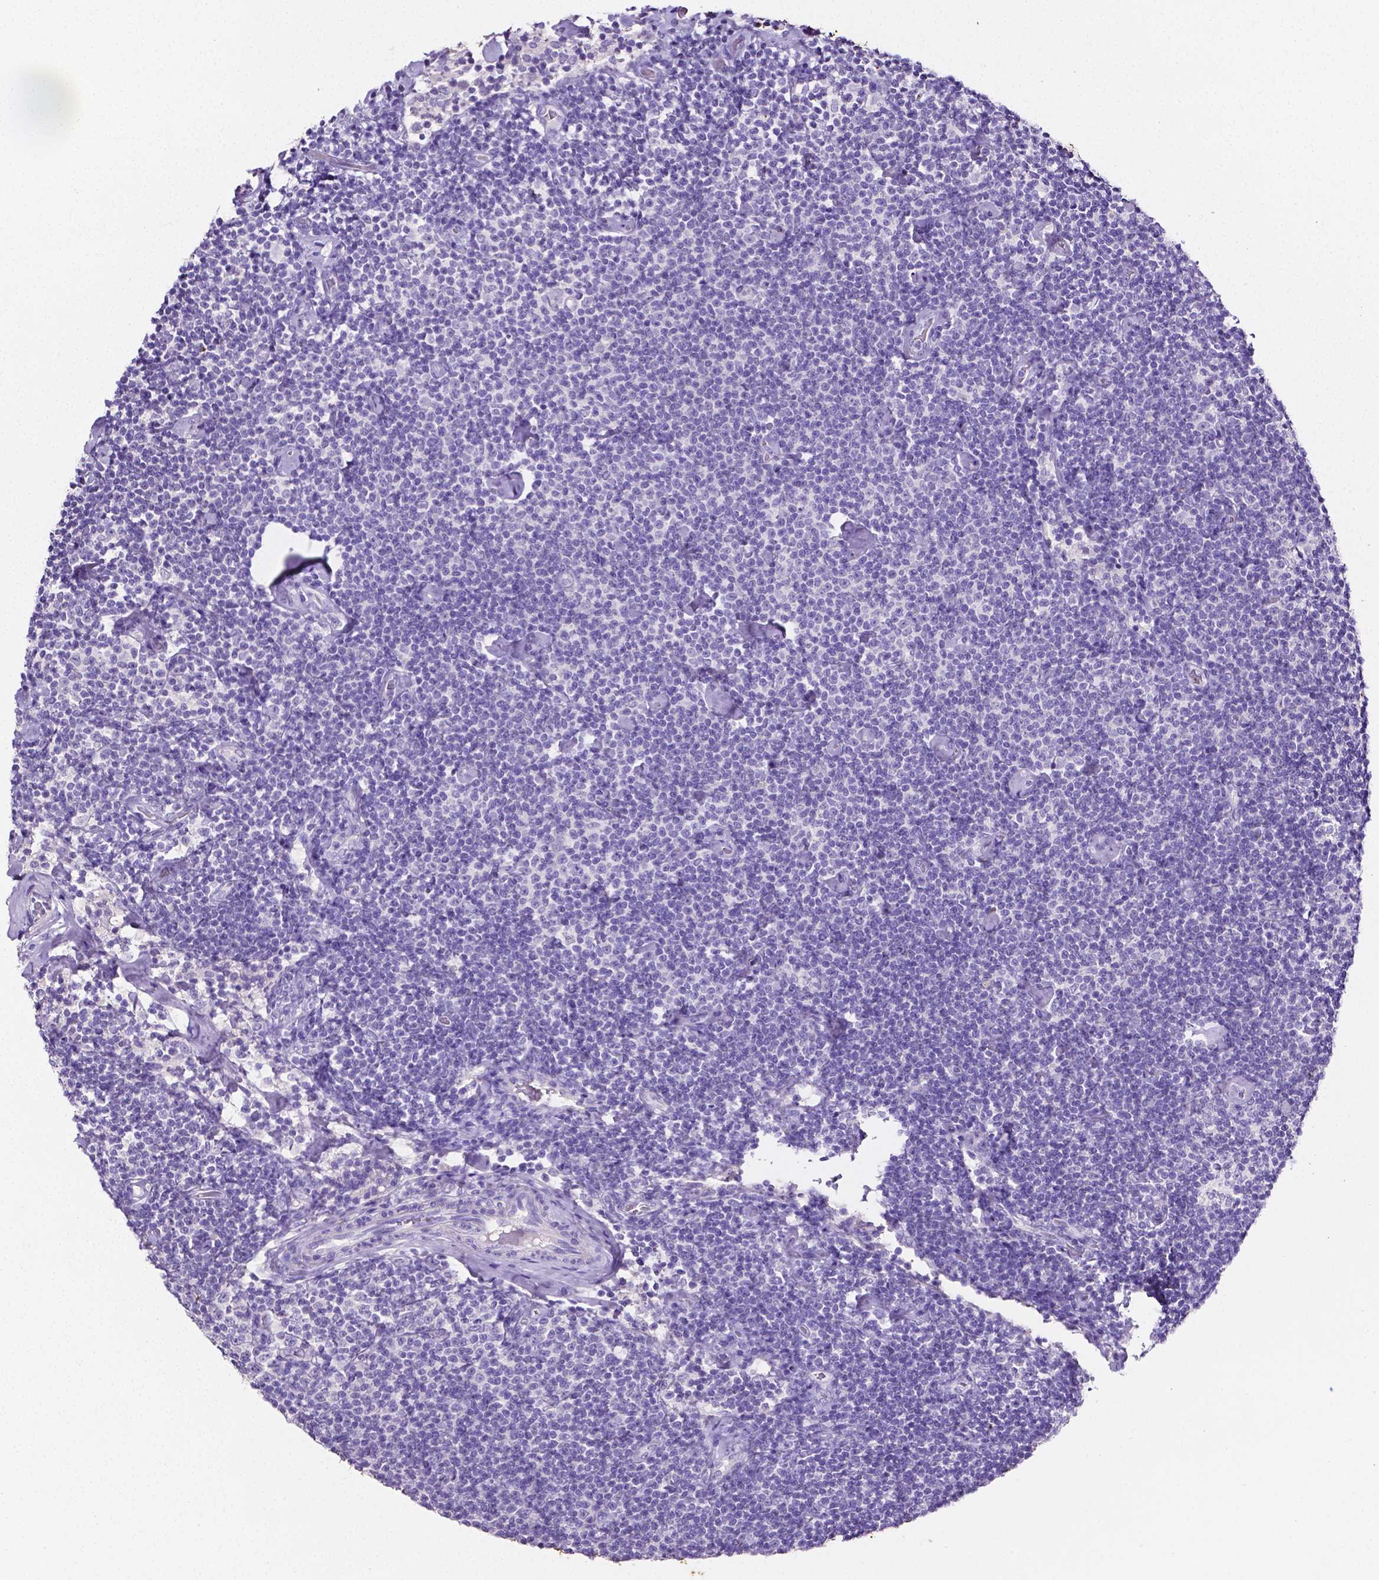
{"staining": {"intensity": "negative", "quantity": "none", "location": "none"}, "tissue": "lymphoma", "cell_type": "Tumor cells", "image_type": "cancer", "snomed": [{"axis": "morphology", "description": "Malignant lymphoma, non-Hodgkin's type, Low grade"}, {"axis": "topography", "description": "Lymph node"}], "caption": "The IHC micrograph has no significant expression in tumor cells of low-grade malignant lymphoma, non-Hodgkin's type tissue. Brightfield microscopy of IHC stained with DAB (3,3'-diaminobenzidine) (brown) and hematoxylin (blue), captured at high magnification.", "gene": "SLC22A2", "patient": {"sex": "male", "age": 81}}